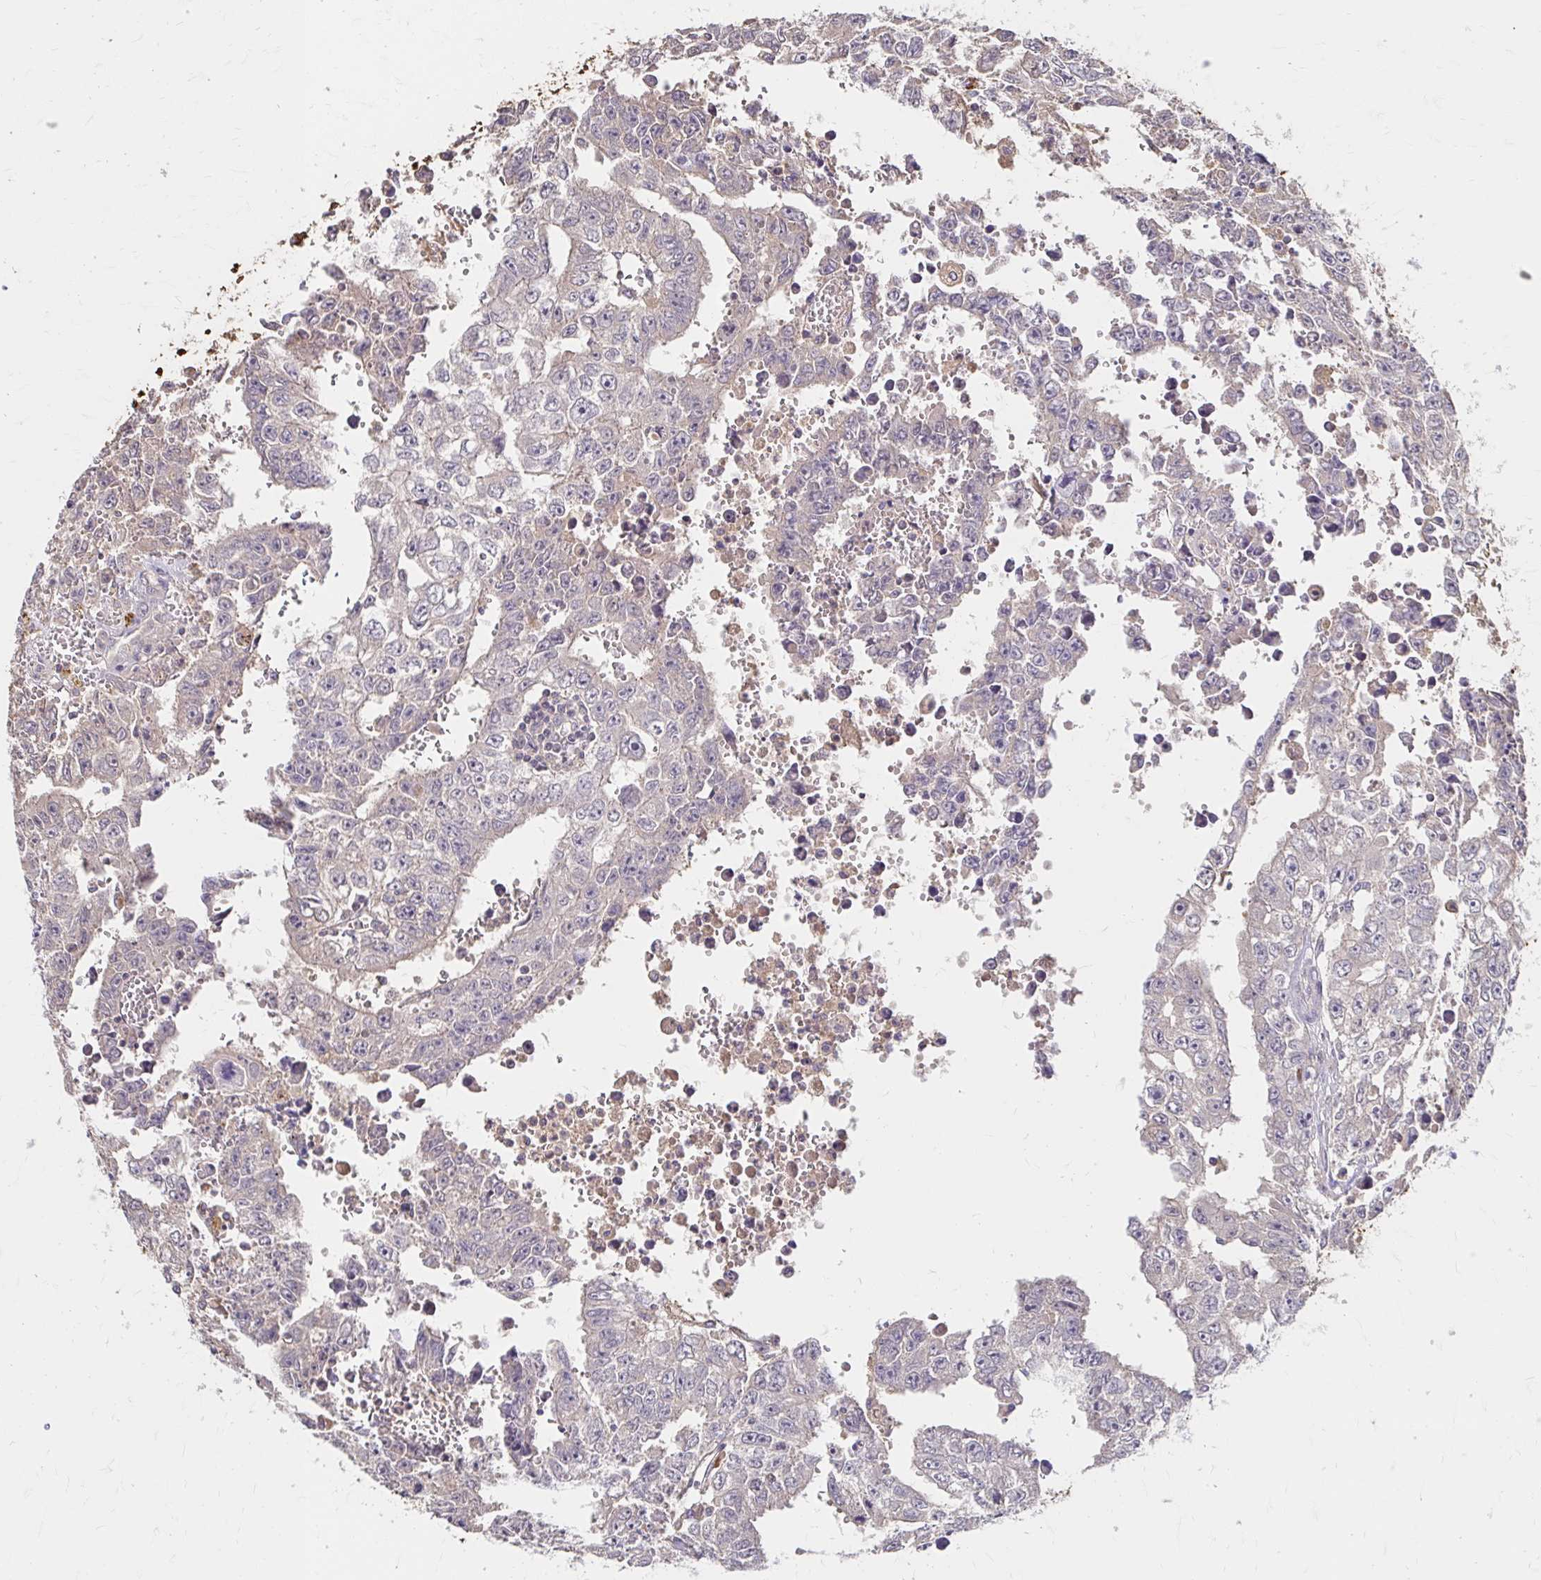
{"staining": {"intensity": "negative", "quantity": "none", "location": "none"}, "tissue": "testis cancer", "cell_type": "Tumor cells", "image_type": "cancer", "snomed": [{"axis": "morphology", "description": "Carcinoma, Embryonal, NOS"}, {"axis": "morphology", "description": "Teratoma, malignant, NOS"}, {"axis": "topography", "description": "Testis"}], "caption": "Tumor cells are negative for protein expression in human testis cancer (embryonal carcinoma).", "gene": "HMGCS2", "patient": {"sex": "male", "age": 24}}